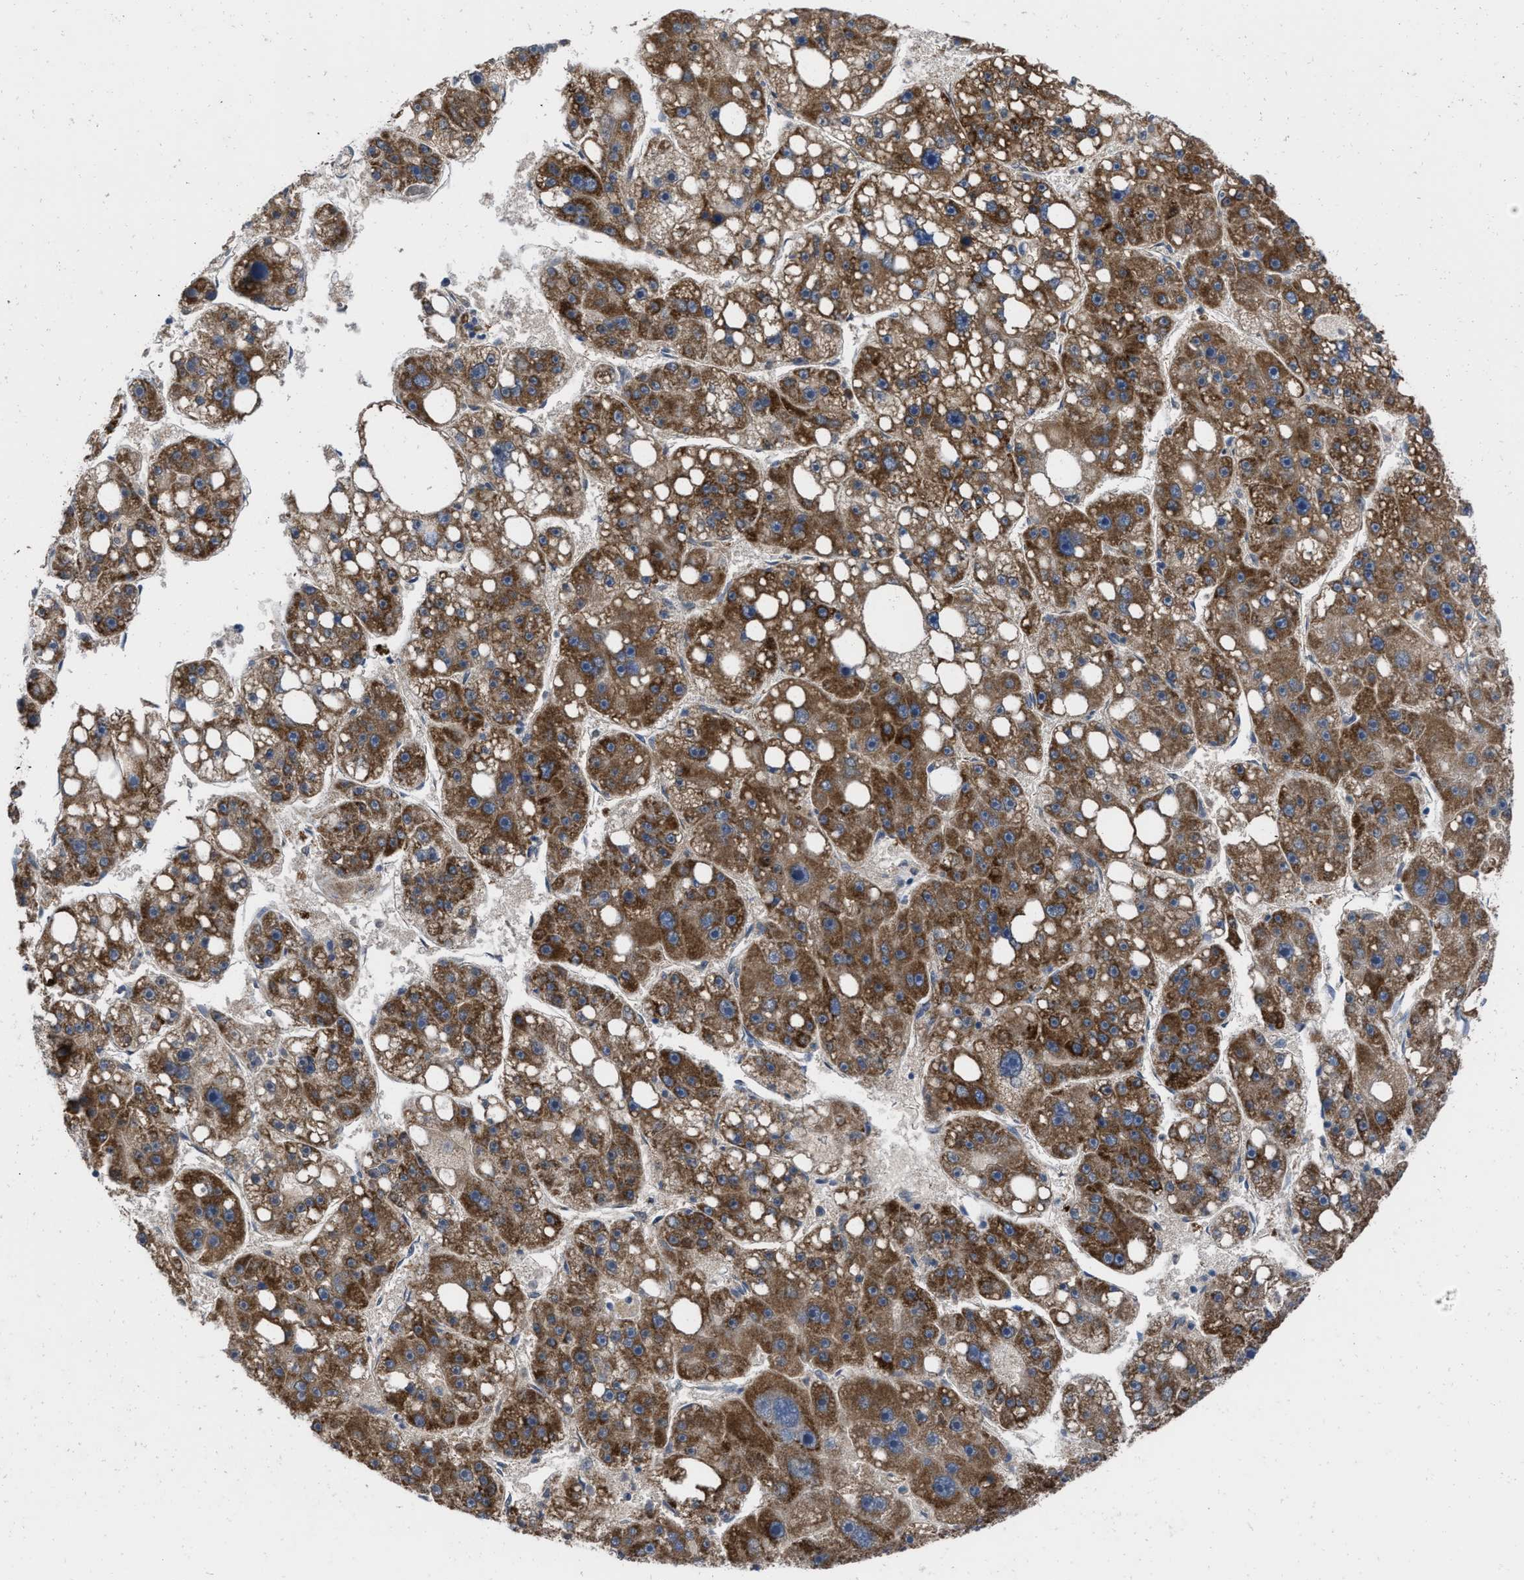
{"staining": {"intensity": "strong", "quantity": ">75%", "location": "cytoplasmic/membranous"}, "tissue": "liver cancer", "cell_type": "Tumor cells", "image_type": "cancer", "snomed": [{"axis": "morphology", "description": "Carcinoma, Hepatocellular, NOS"}, {"axis": "topography", "description": "Liver"}], "caption": "Immunohistochemistry micrograph of liver cancer (hepatocellular carcinoma) stained for a protein (brown), which exhibits high levels of strong cytoplasmic/membranous expression in approximately >75% of tumor cells.", "gene": "AKAP1", "patient": {"sex": "female", "age": 61}}